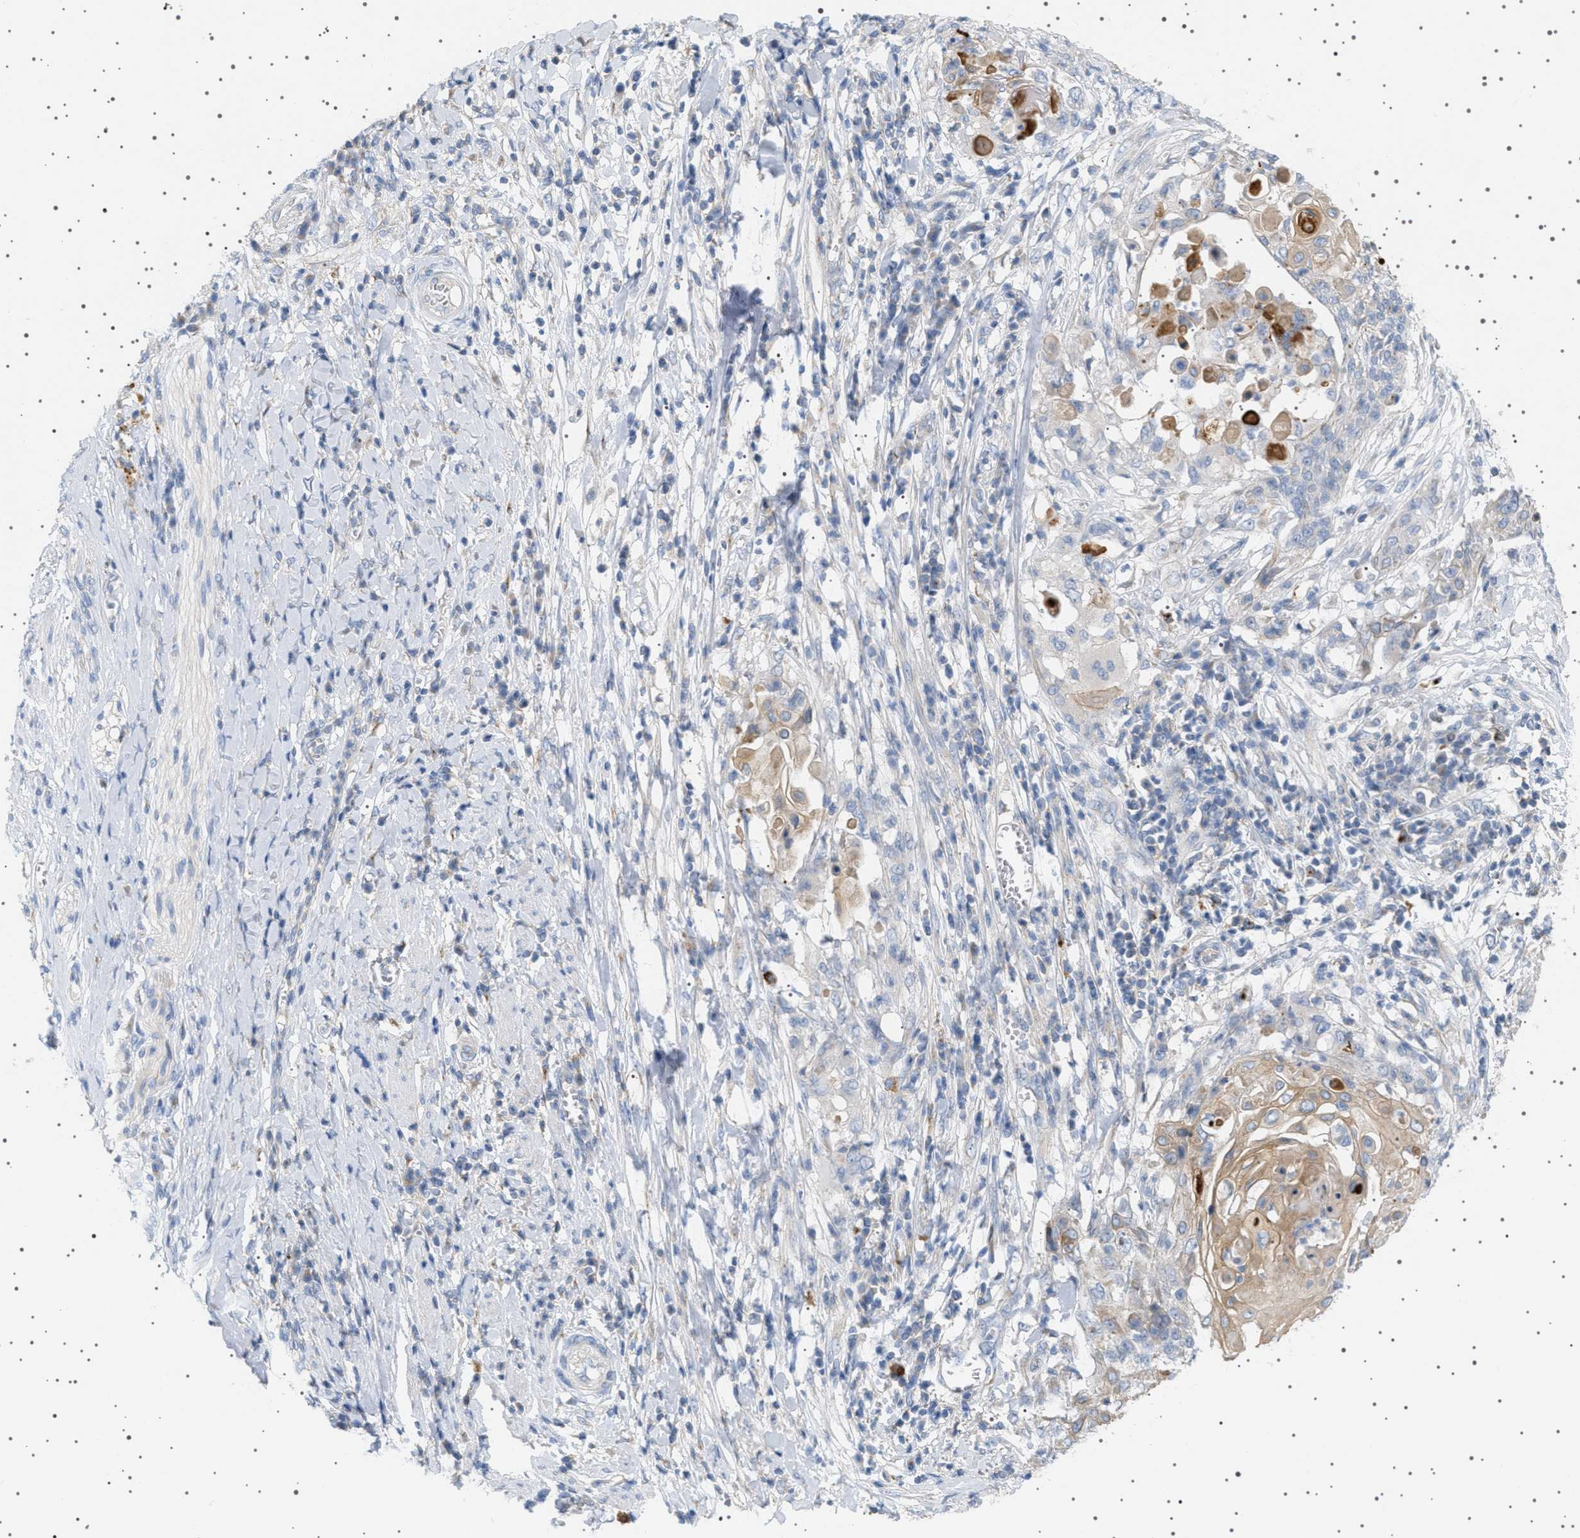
{"staining": {"intensity": "weak", "quantity": "25%-75%", "location": "cytoplasmic/membranous"}, "tissue": "cervical cancer", "cell_type": "Tumor cells", "image_type": "cancer", "snomed": [{"axis": "morphology", "description": "Squamous cell carcinoma, NOS"}, {"axis": "topography", "description": "Cervix"}], "caption": "The image demonstrates immunohistochemical staining of cervical cancer (squamous cell carcinoma). There is weak cytoplasmic/membranous expression is identified in approximately 25%-75% of tumor cells. The staining was performed using DAB (3,3'-diaminobenzidine) to visualize the protein expression in brown, while the nuclei were stained in blue with hematoxylin (Magnification: 20x).", "gene": "ADCY10", "patient": {"sex": "female", "age": 39}}